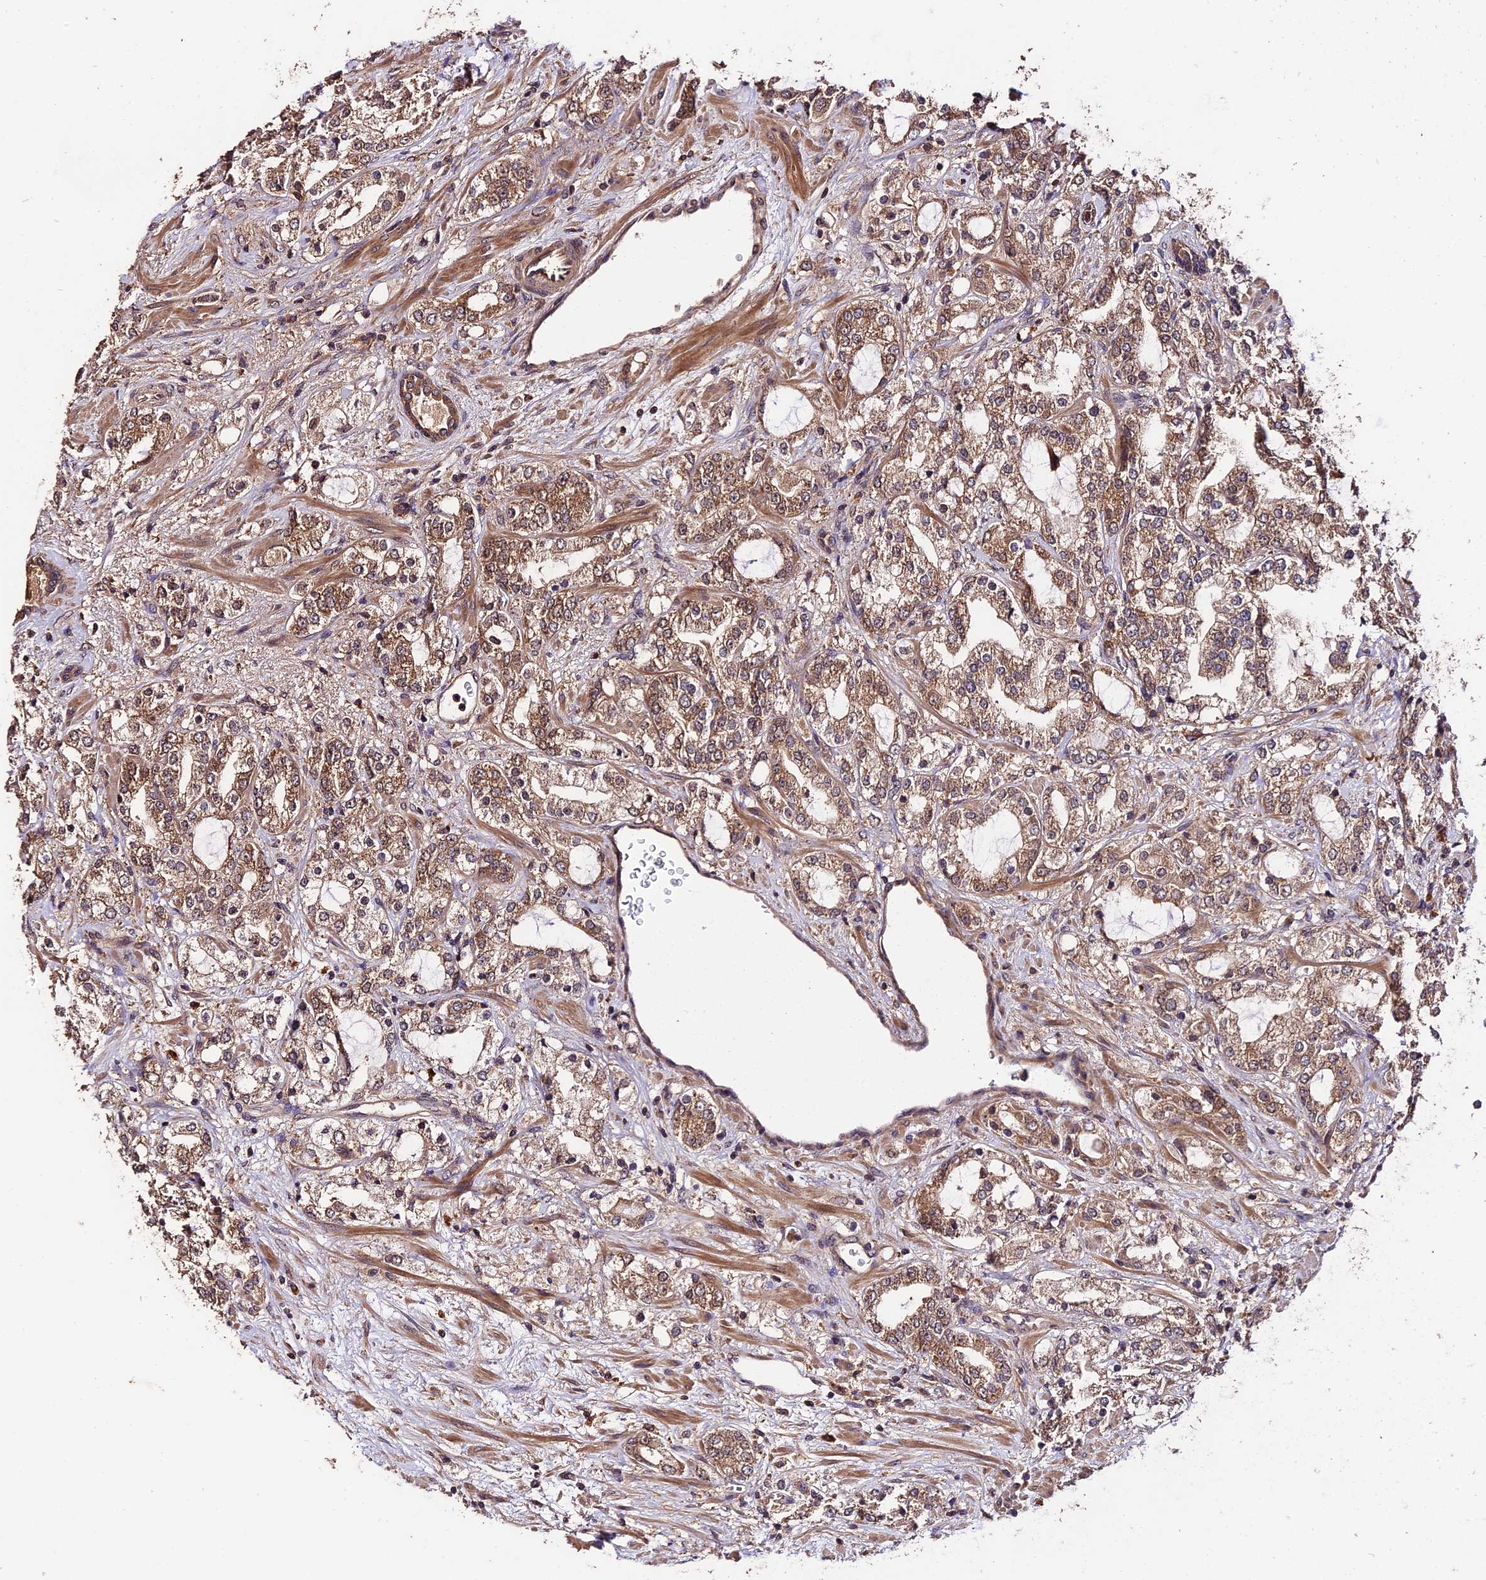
{"staining": {"intensity": "moderate", "quantity": ">75%", "location": "cytoplasmic/membranous"}, "tissue": "prostate cancer", "cell_type": "Tumor cells", "image_type": "cancer", "snomed": [{"axis": "morphology", "description": "Adenocarcinoma, High grade"}, {"axis": "topography", "description": "Prostate"}], "caption": "Immunohistochemistry (DAB) staining of prostate cancer (adenocarcinoma (high-grade)) demonstrates moderate cytoplasmic/membranous protein positivity in about >75% of tumor cells.", "gene": "TRMT1", "patient": {"sex": "male", "age": 64}}